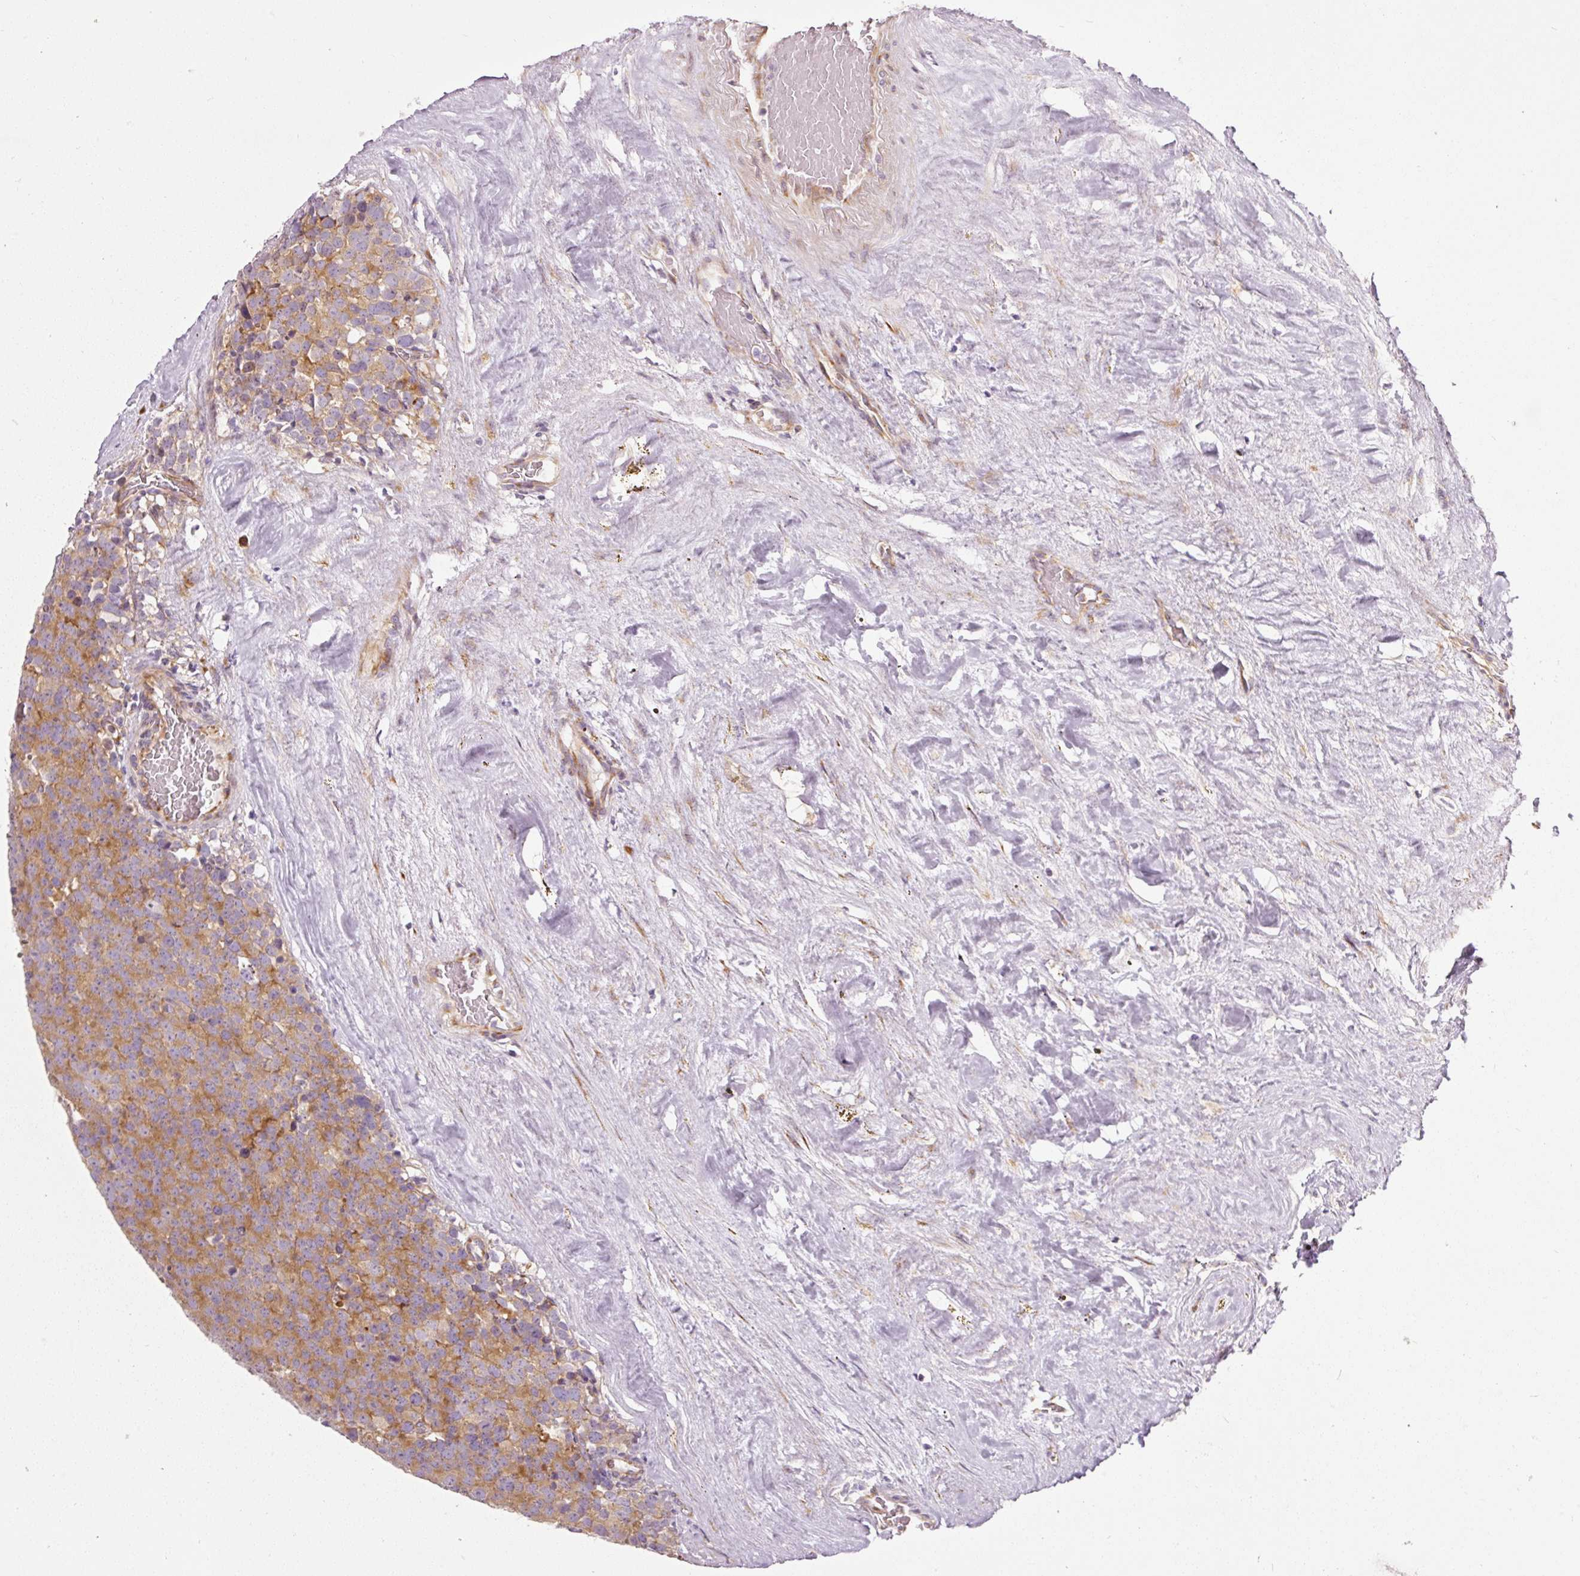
{"staining": {"intensity": "moderate", "quantity": ">75%", "location": "cytoplasmic/membranous"}, "tissue": "testis cancer", "cell_type": "Tumor cells", "image_type": "cancer", "snomed": [{"axis": "morphology", "description": "Seminoma, NOS"}, {"axis": "topography", "description": "Testis"}], "caption": "The histopathology image shows immunohistochemical staining of testis seminoma. There is moderate cytoplasmic/membranous staining is appreciated in about >75% of tumor cells.", "gene": "RPL10A", "patient": {"sex": "male", "age": 71}}